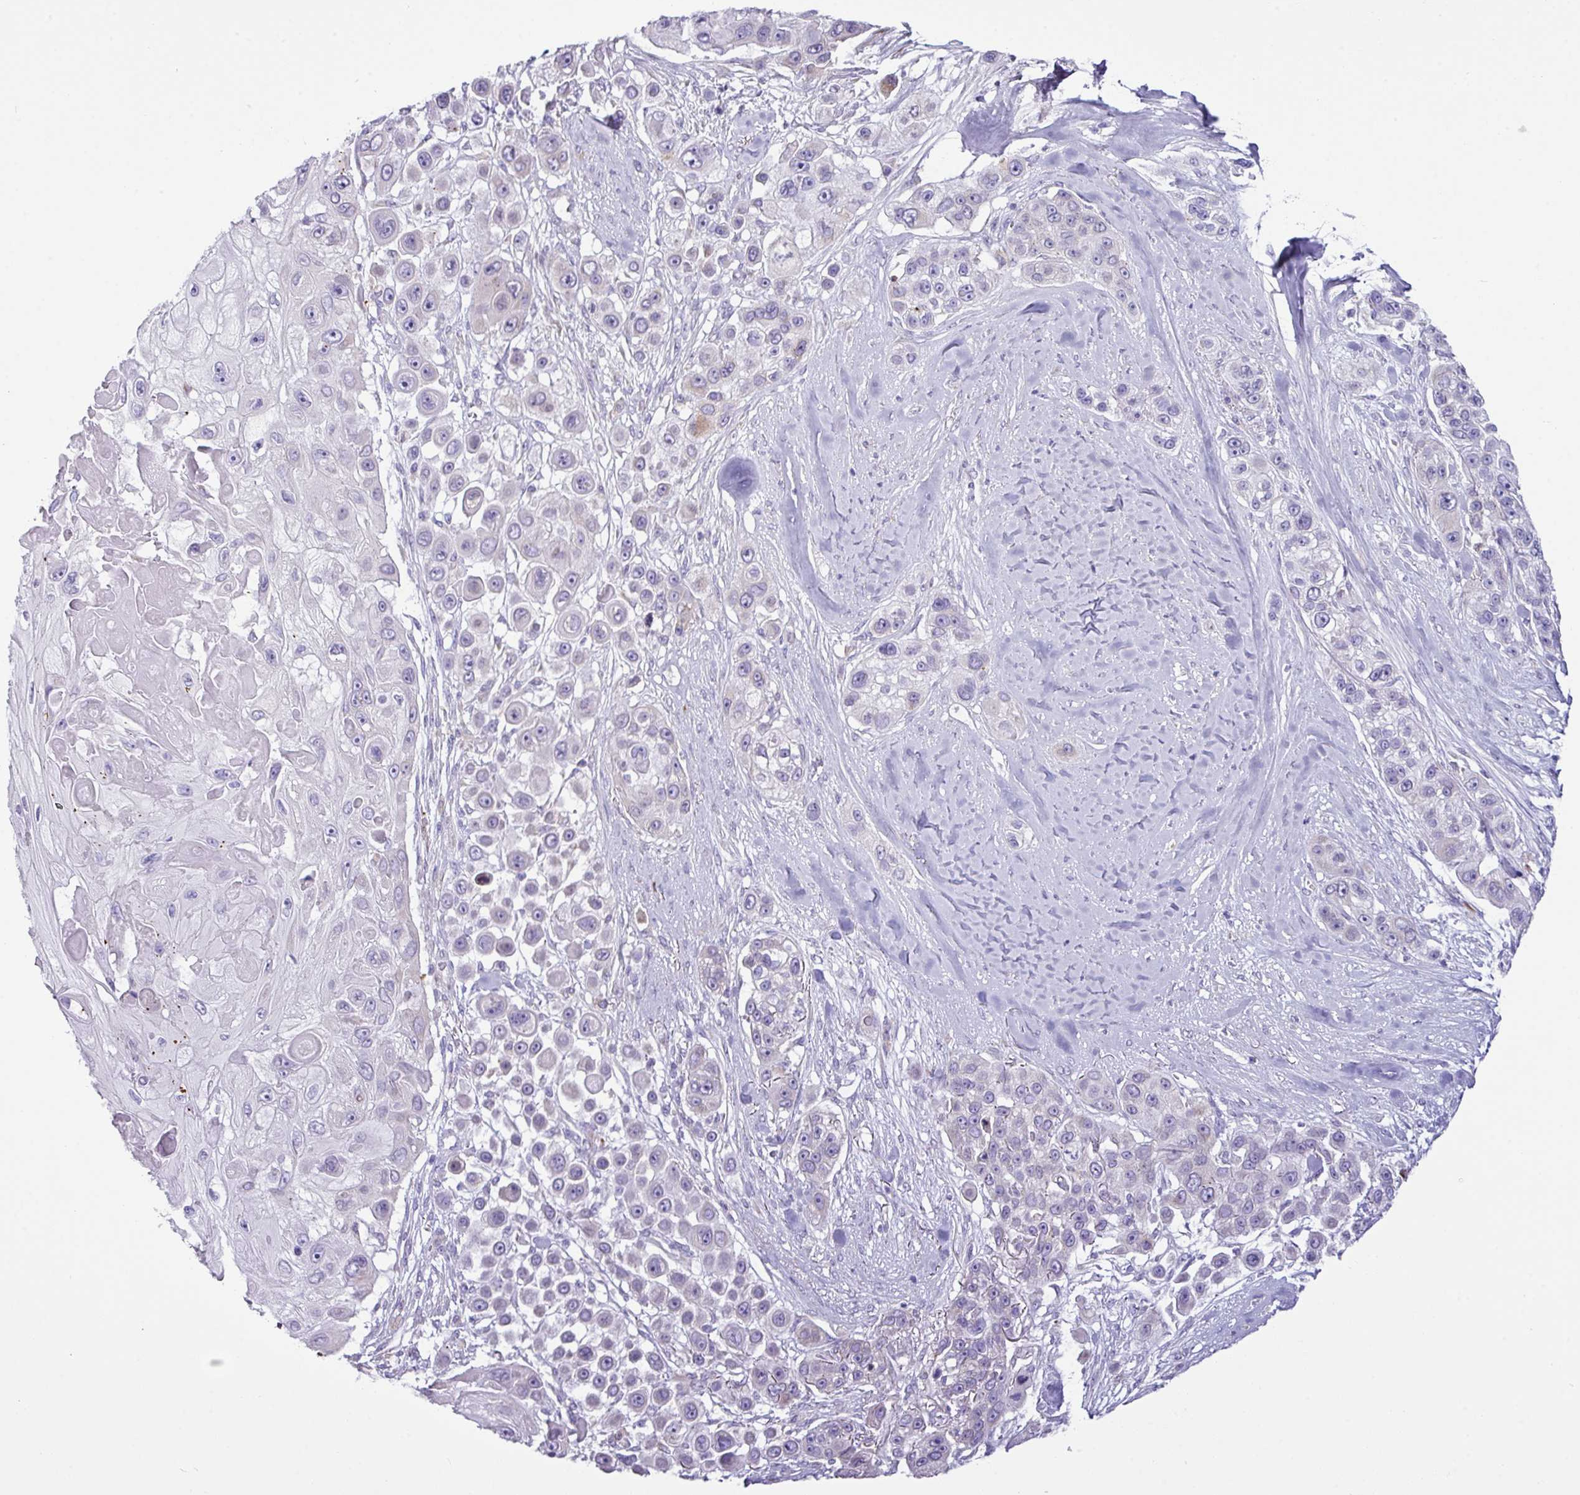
{"staining": {"intensity": "negative", "quantity": "none", "location": "none"}, "tissue": "skin cancer", "cell_type": "Tumor cells", "image_type": "cancer", "snomed": [{"axis": "morphology", "description": "Squamous cell carcinoma, NOS"}, {"axis": "topography", "description": "Skin"}], "caption": "Histopathology image shows no protein expression in tumor cells of skin squamous cell carcinoma tissue.", "gene": "RGS21", "patient": {"sex": "male", "age": 67}}